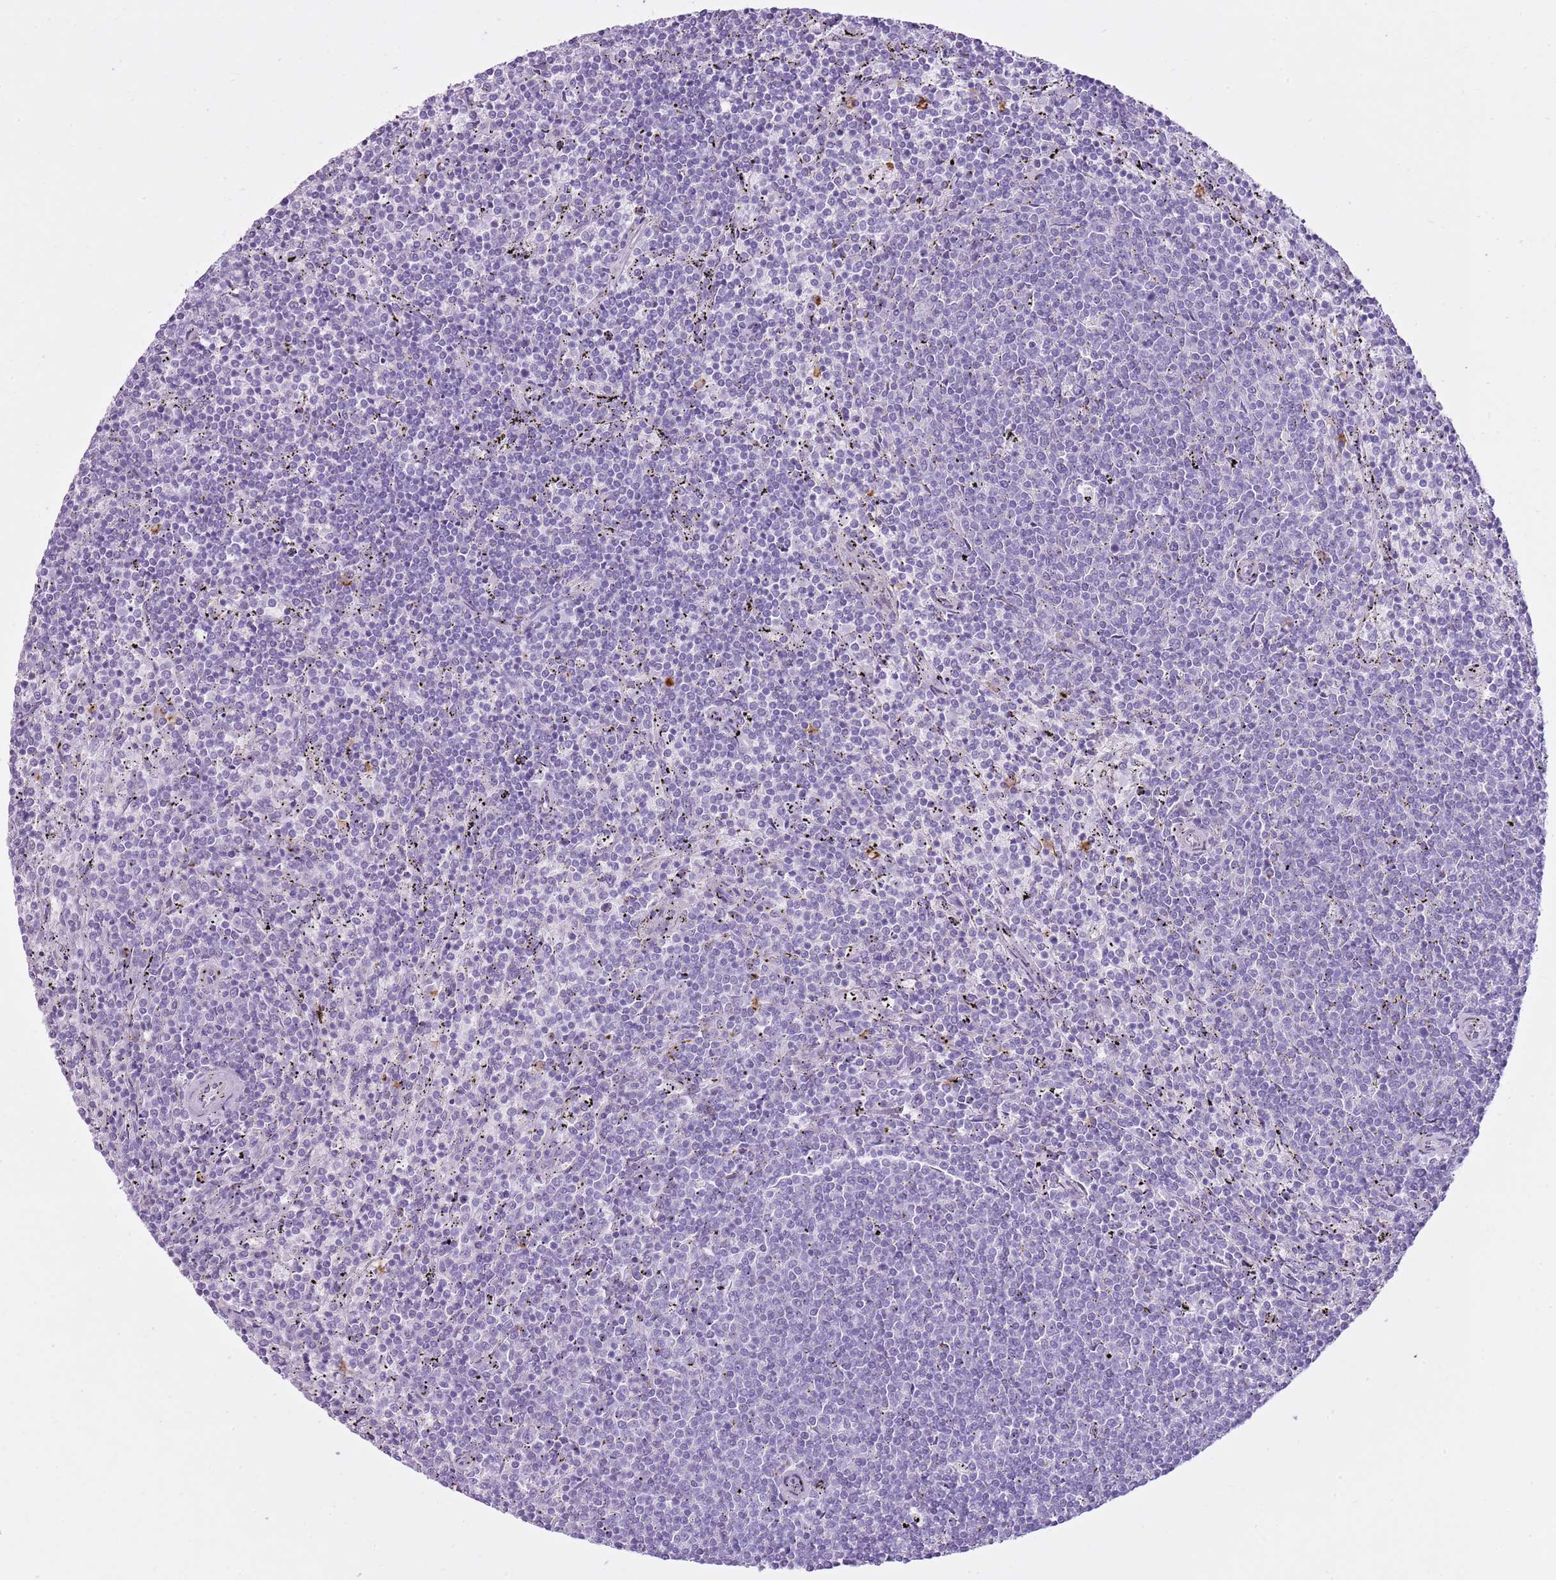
{"staining": {"intensity": "negative", "quantity": "none", "location": "none"}, "tissue": "lymphoma", "cell_type": "Tumor cells", "image_type": "cancer", "snomed": [{"axis": "morphology", "description": "Malignant lymphoma, non-Hodgkin's type, Low grade"}, {"axis": "topography", "description": "Spleen"}], "caption": "Tumor cells are negative for protein expression in human lymphoma.", "gene": "CD177", "patient": {"sex": "female", "age": 50}}